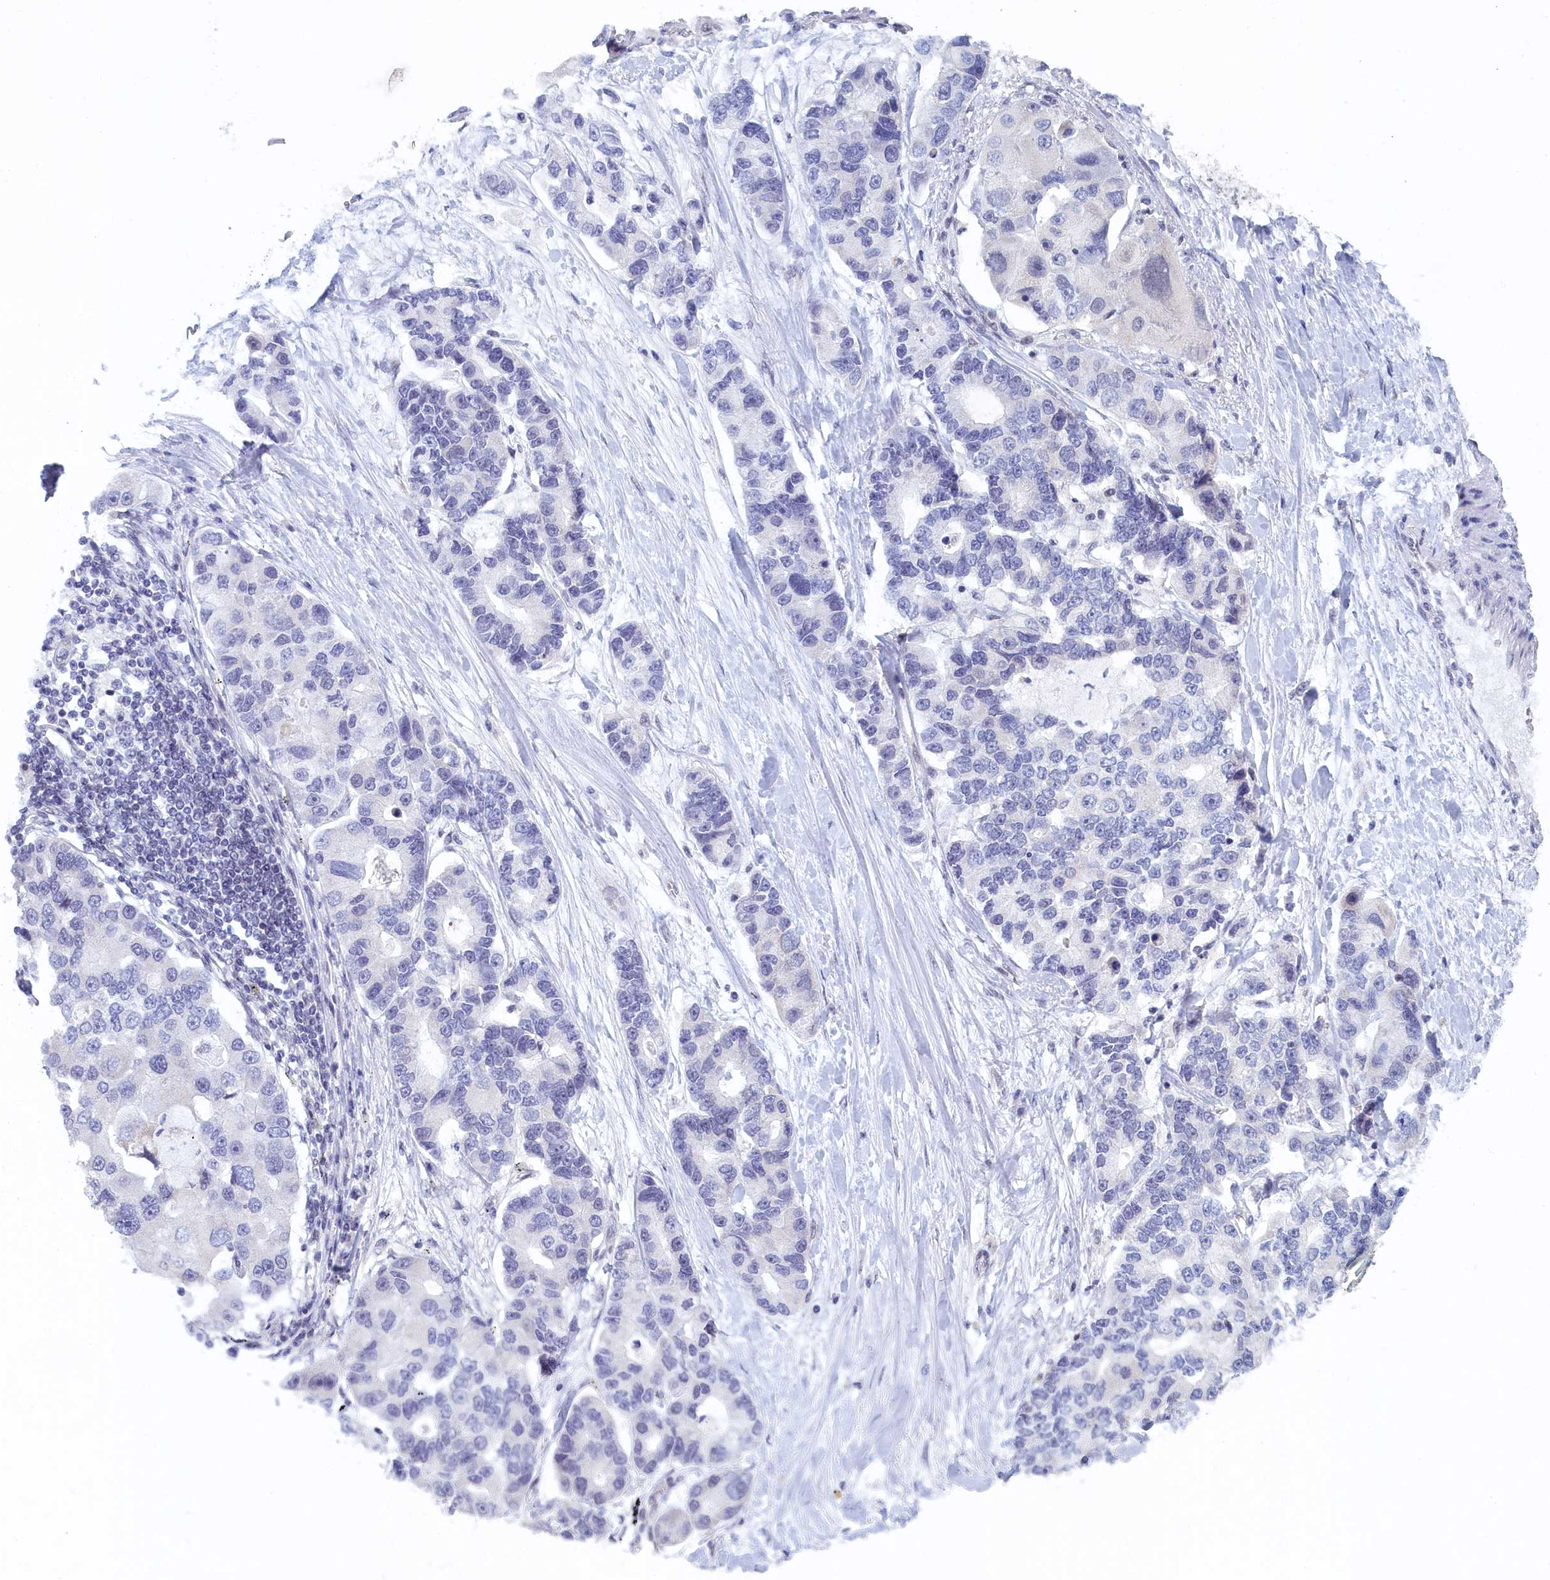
{"staining": {"intensity": "negative", "quantity": "none", "location": "none"}, "tissue": "lung cancer", "cell_type": "Tumor cells", "image_type": "cancer", "snomed": [{"axis": "morphology", "description": "Adenocarcinoma, NOS"}, {"axis": "topography", "description": "Lung"}], "caption": "Tumor cells show no significant protein positivity in lung adenocarcinoma.", "gene": "DNAJC17", "patient": {"sex": "female", "age": 54}}